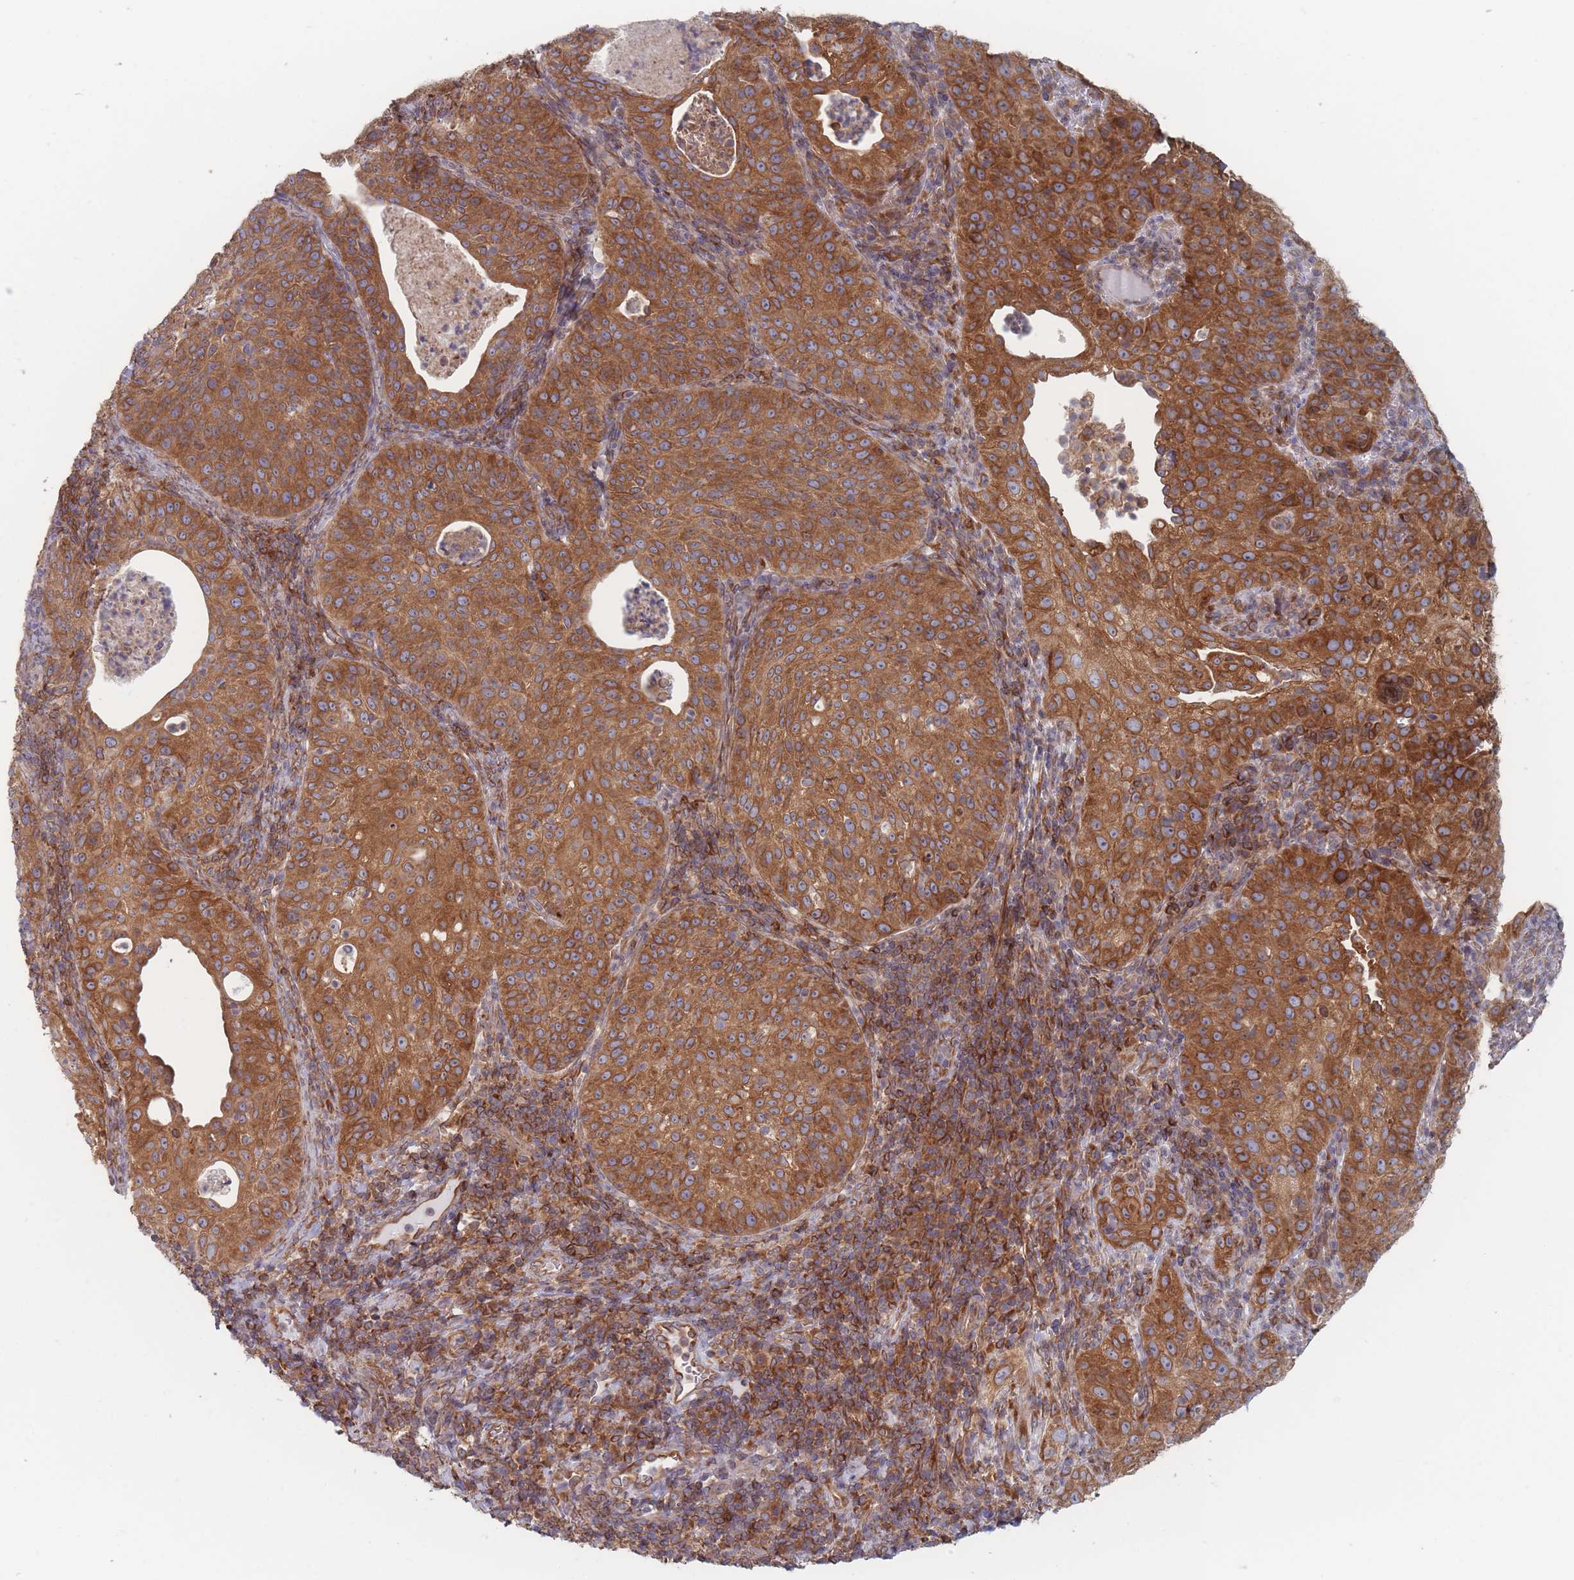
{"staining": {"intensity": "strong", "quantity": ">75%", "location": "cytoplasmic/membranous"}, "tissue": "cervical cancer", "cell_type": "Tumor cells", "image_type": "cancer", "snomed": [{"axis": "morphology", "description": "Squamous cell carcinoma, NOS"}, {"axis": "topography", "description": "Cervix"}], "caption": "An immunohistochemistry (IHC) photomicrograph of tumor tissue is shown. Protein staining in brown shows strong cytoplasmic/membranous positivity in cervical squamous cell carcinoma within tumor cells.", "gene": "KDSR", "patient": {"sex": "female", "age": 52}}